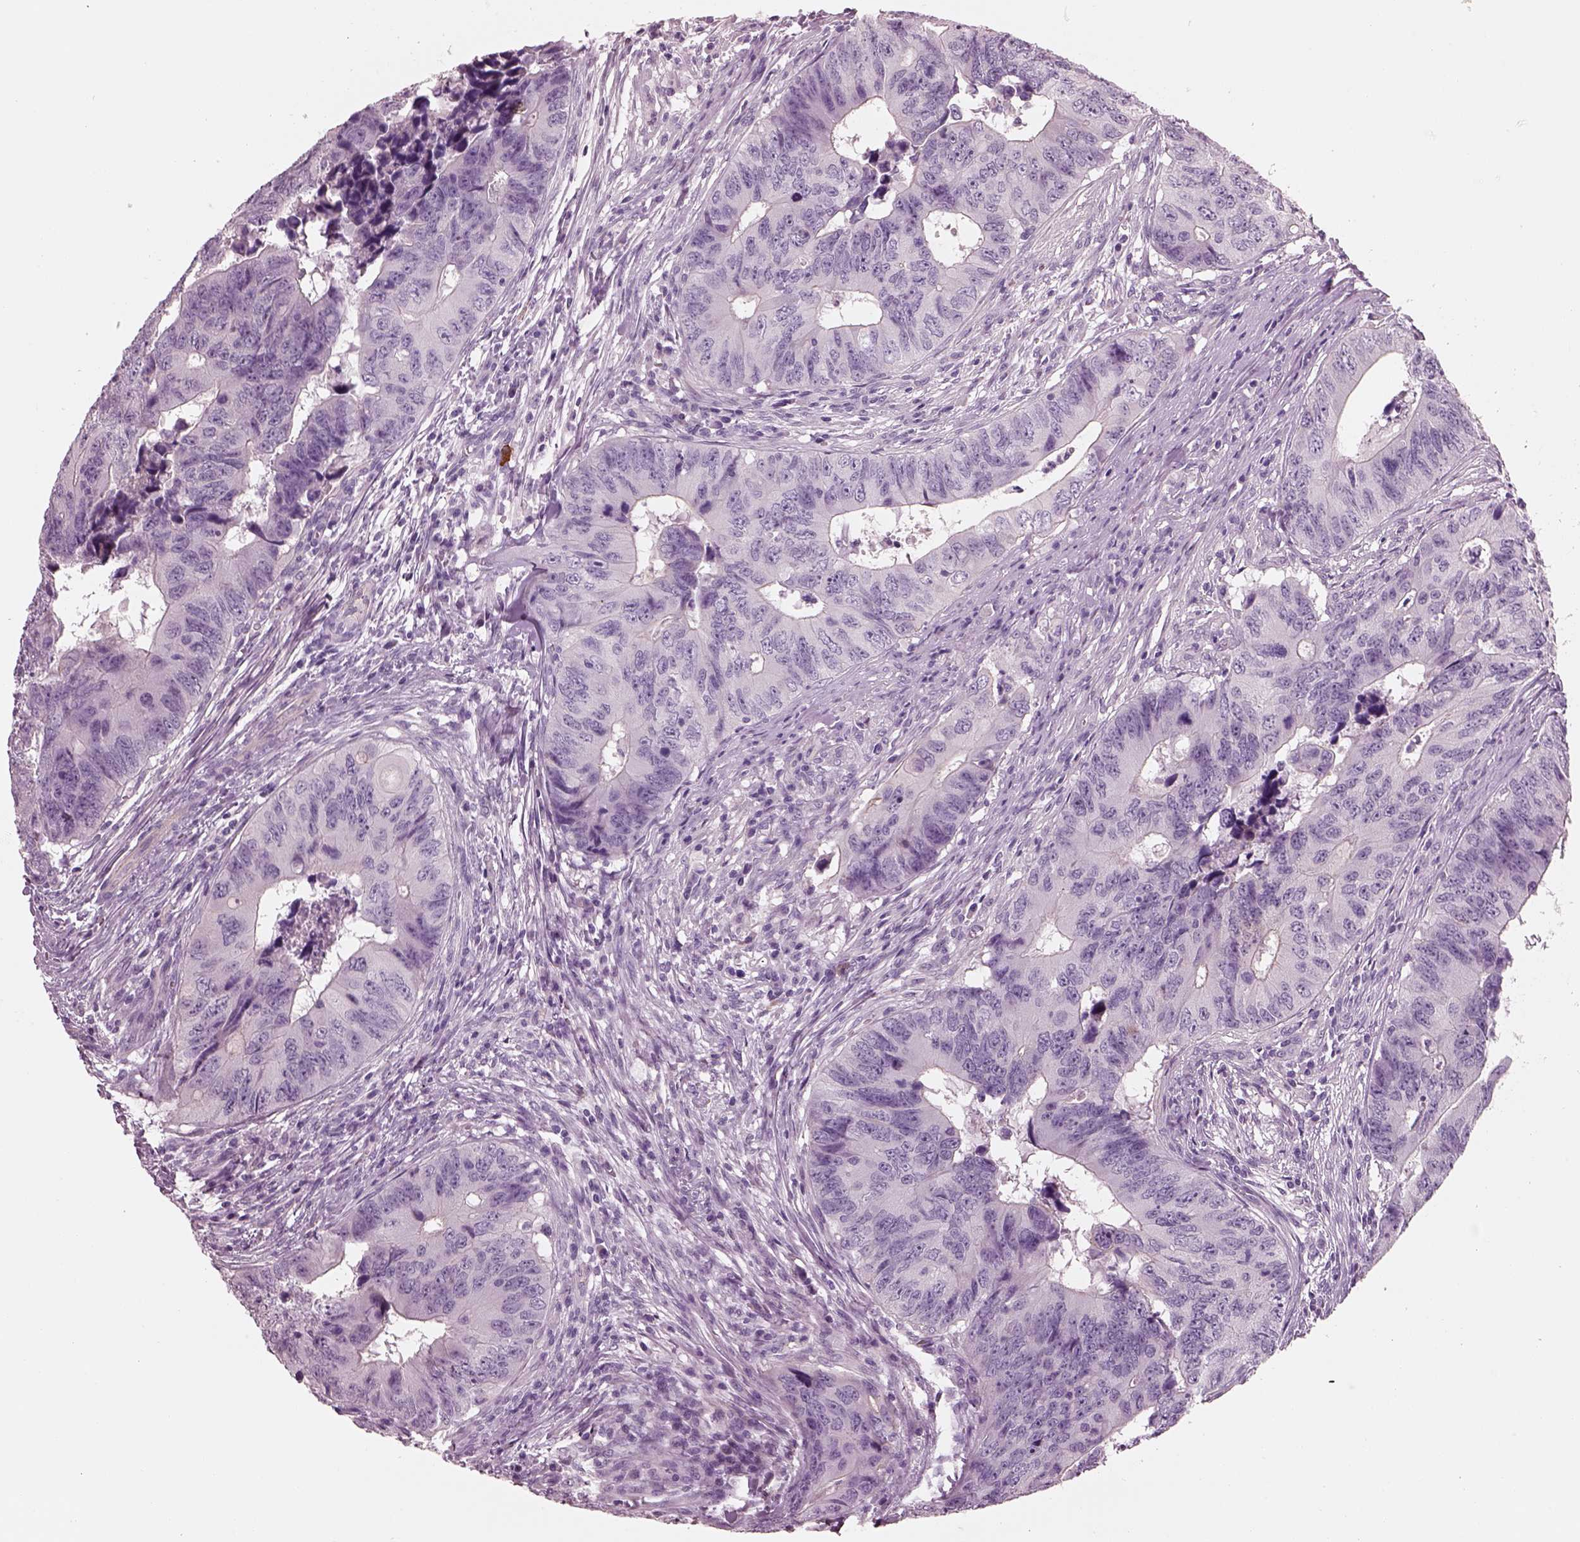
{"staining": {"intensity": "negative", "quantity": "none", "location": "none"}, "tissue": "colorectal cancer", "cell_type": "Tumor cells", "image_type": "cancer", "snomed": [{"axis": "morphology", "description": "Adenocarcinoma, NOS"}, {"axis": "topography", "description": "Colon"}], "caption": "IHC photomicrograph of neoplastic tissue: colorectal cancer stained with DAB displays no significant protein expression in tumor cells.", "gene": "IGLL1", "patient": {"sex": "female", "age": 82}}